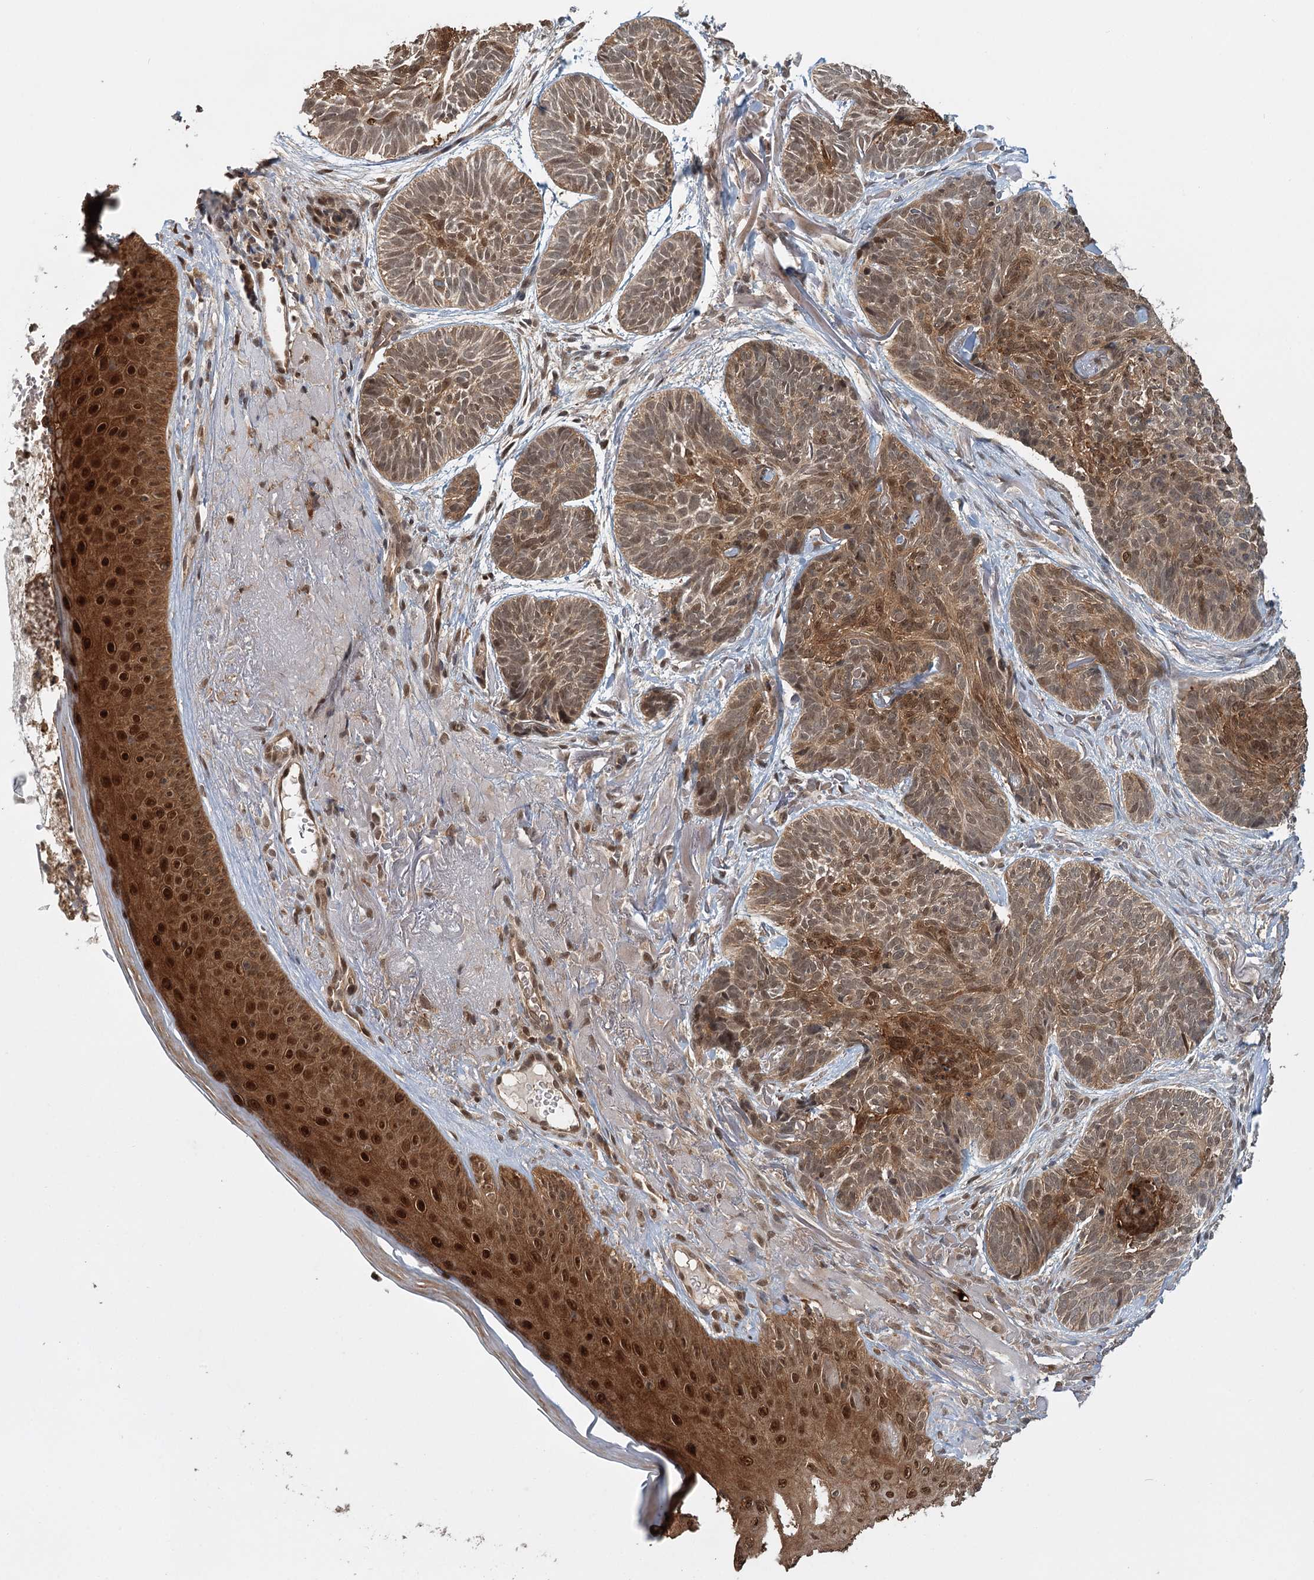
{"staining": {"intensity": "weak", "quantity": ">75%", "location": "cytoplasmic/membranous,nuclear"}, "tissue": "skin cancer", "cell_type": "Tumor cells", "image_type": "cancer", "snomed": [{"axis": "morphology", "description": "Normal tissue, NOS"}, {"axis": "morphology", "description": "Basal cell carcinoma"}, {"axis": "topography", "description": "Skin"}], "caption": "Immunohistochemical staining of skin cancer reveals low levels of weak cytoplasmic/membranous and nuclear protein expression in about >75% of tumor cells.", "gene": "N6AMT1", "patient": {"sex": "male", "age": 66}}